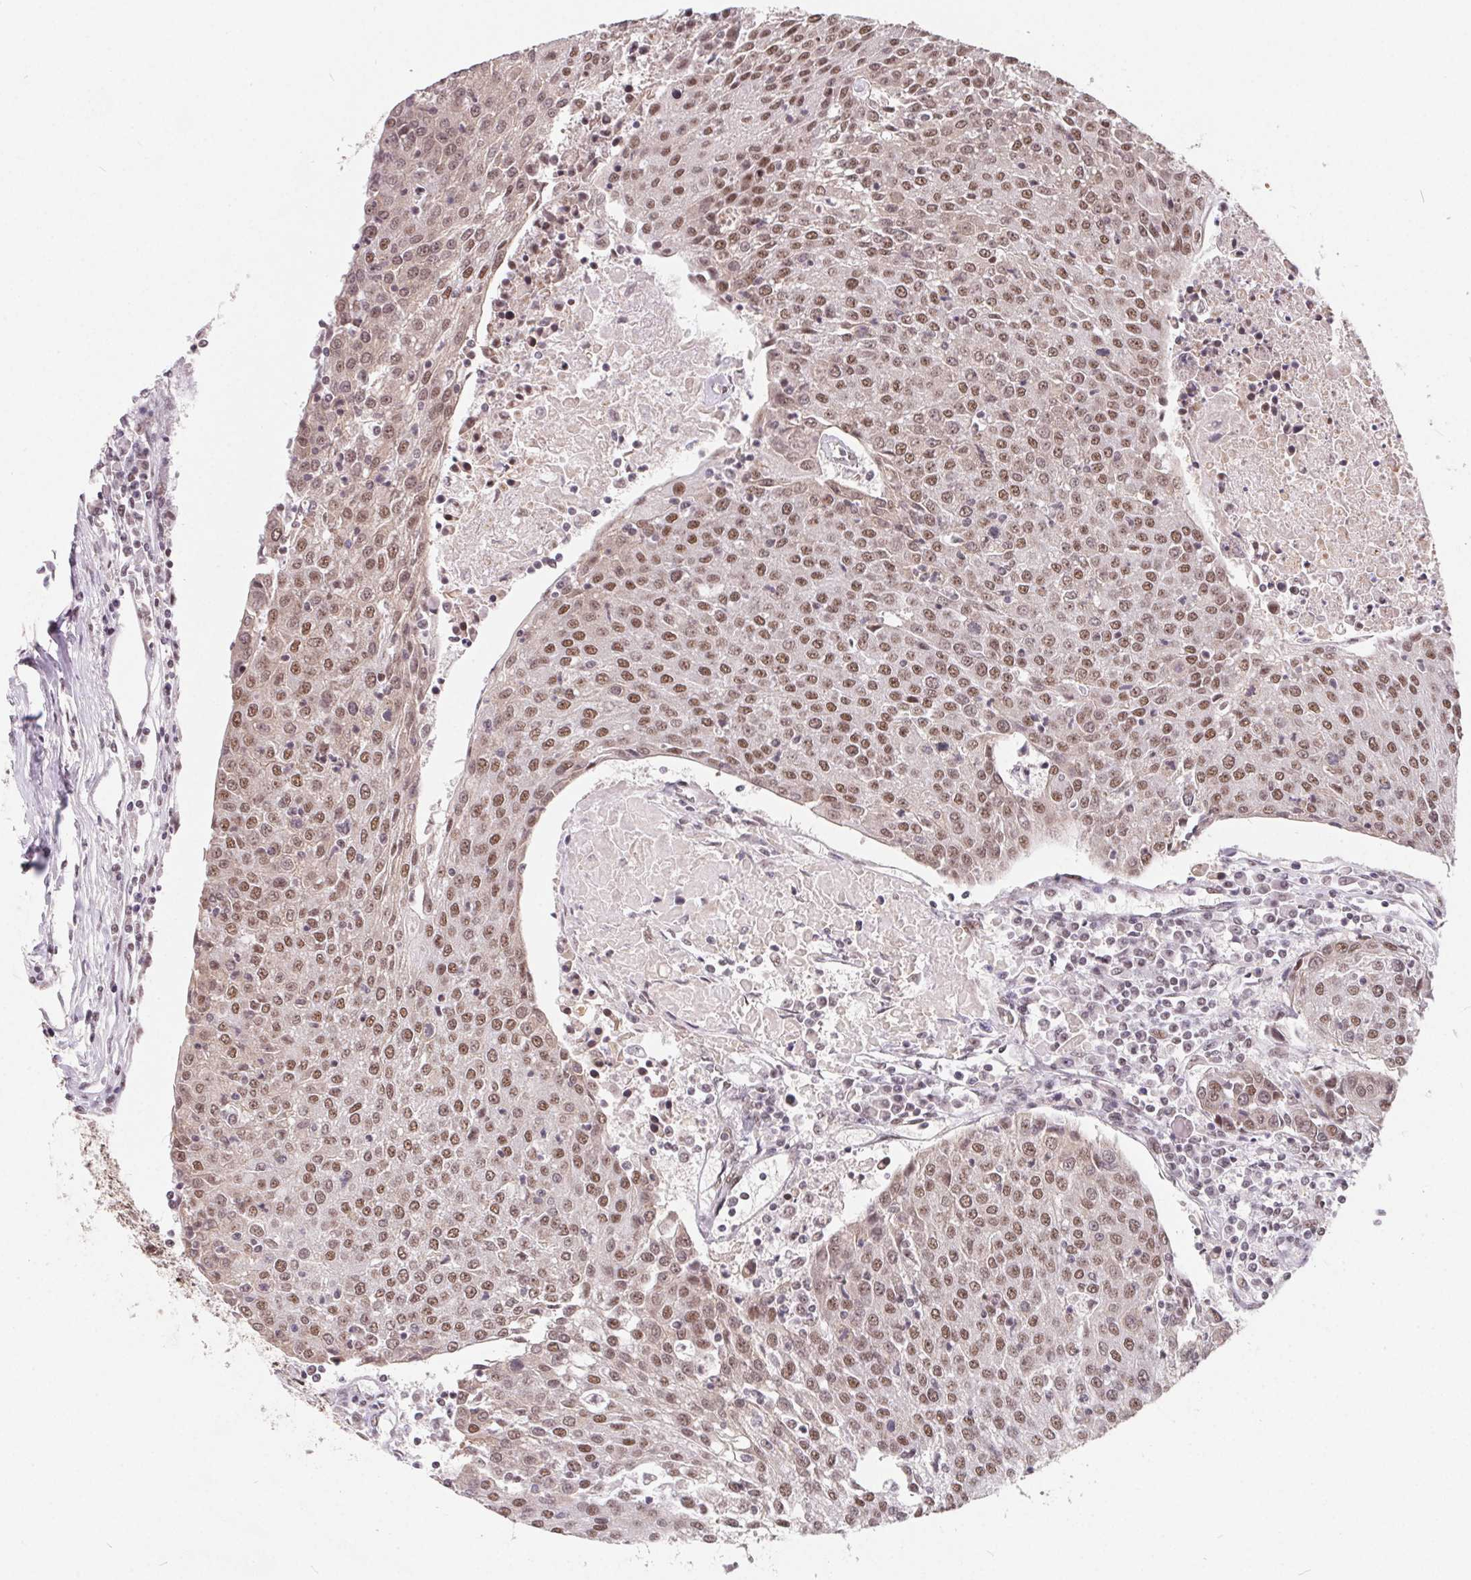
{"staining": {"intensity": "moderate", "quantity": ">75%", "location": "nuclear"}, "tissue": "urothelial cancer", "cell_type": "Tumor cells", "image_type": "cancer", "snomed": [{"axis": "morphology", "description": "Urothelial carcinoma, High grade"}, {"axis": "topography", "description": "Urinary bladder"}], "caption": "Human urothelial cancer stained with a brown dye shows moderate nuclear positive positivity in approximately >75% of tumor cells.", "gene": "TCERG1", "patient": {"sex": "female", "age": 85}}